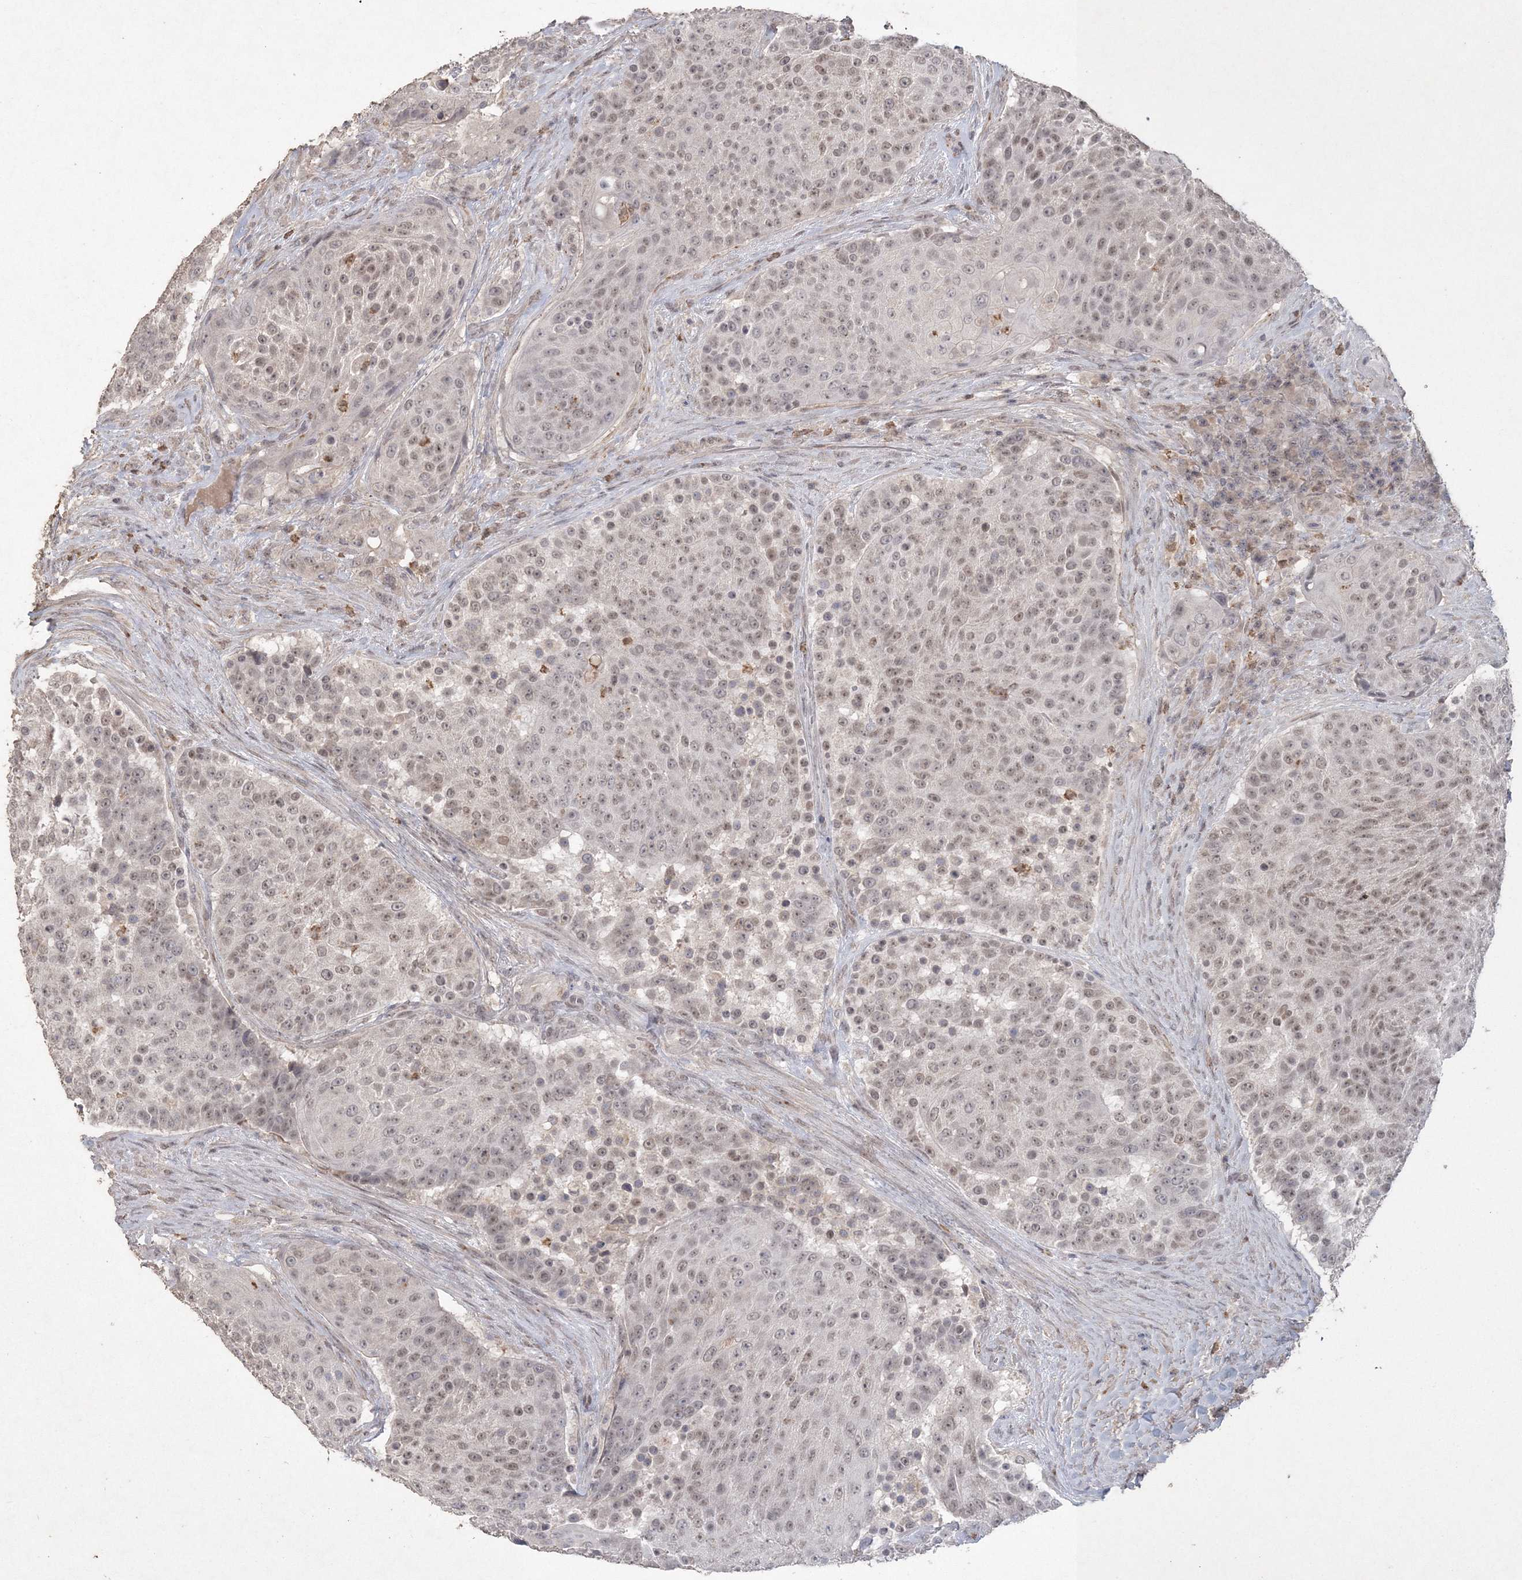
{"staining": {"intensity": "weak", "quantity": "25%-75%", "location": "nuclear"}, "tissue": "urothelial cancer", "cell_type": "Tumor cells", "image_type": "cancer", "snomed": [{"axis": "morphology", "description": "Urothelial carcinoma, High grade"}, {"axis": "topography", "description": "Urinary bladder"}], "caption": "Immunohistochemistry (IHC) photomicrograph of neoplastic tissue: human urothelial cancer stained using immunohistochemistry reveals low levels of weak protein expression localized specifically in the nuclear of tumor cells, appearing as a nuclear brown color.", "gene": "UIMC1", "patient": {"sex": "female", "age": 63}}